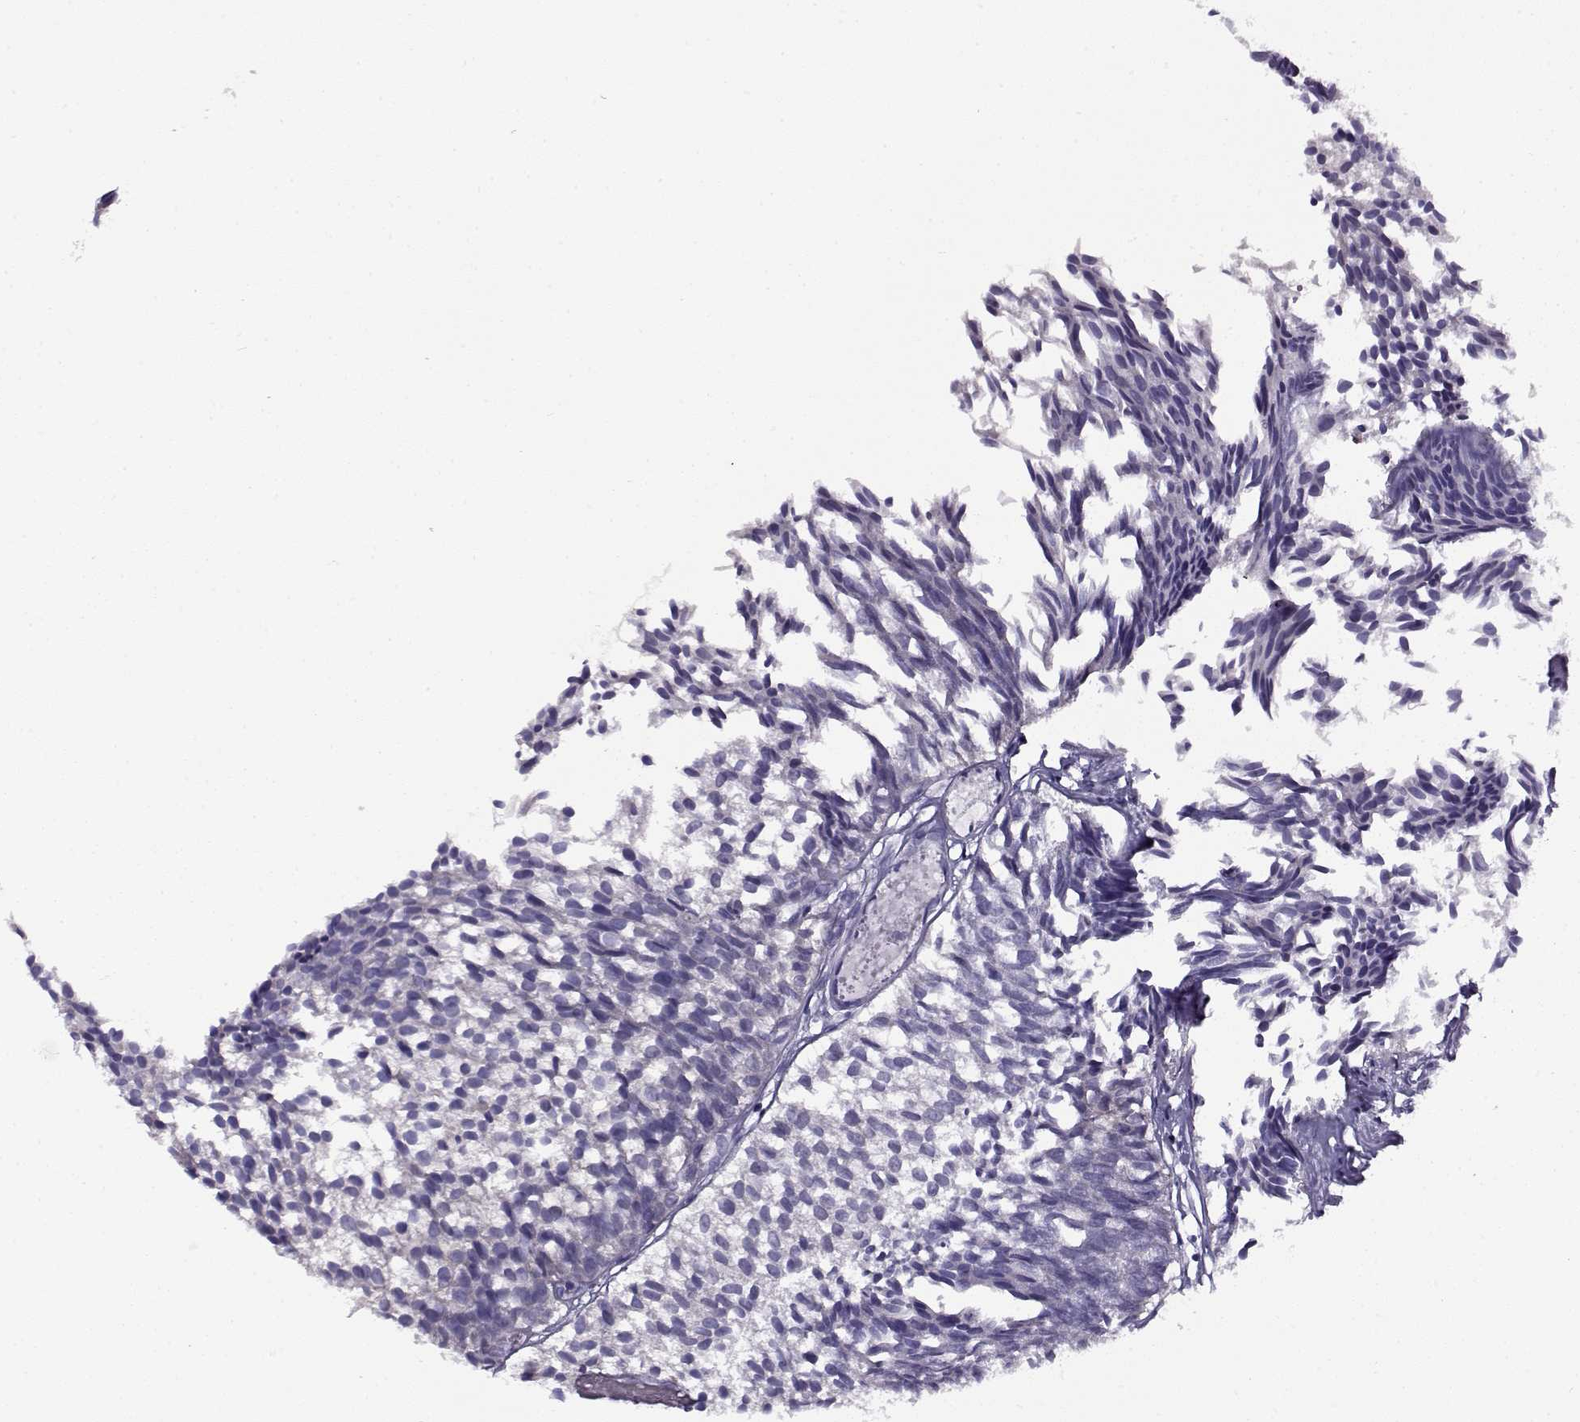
{"staining": {"intensity": "negative", "quantity": "none", "location": "none"}, "tissue": "urothelial cancer", "cell_type": "Tumor cells", "image_type": "cancer", "snomed": [{"axis": "morphology", "description": "Urothelial carcinoma, Low grade"}, {"axis": "topography", "description": "Urinary bladder"}], "caption": "There is no significant staining in tumor cells of low-grade urothelial carcinoma.", "gene": "FEZF1", "patient": {"sex": "male", "age": 63}}